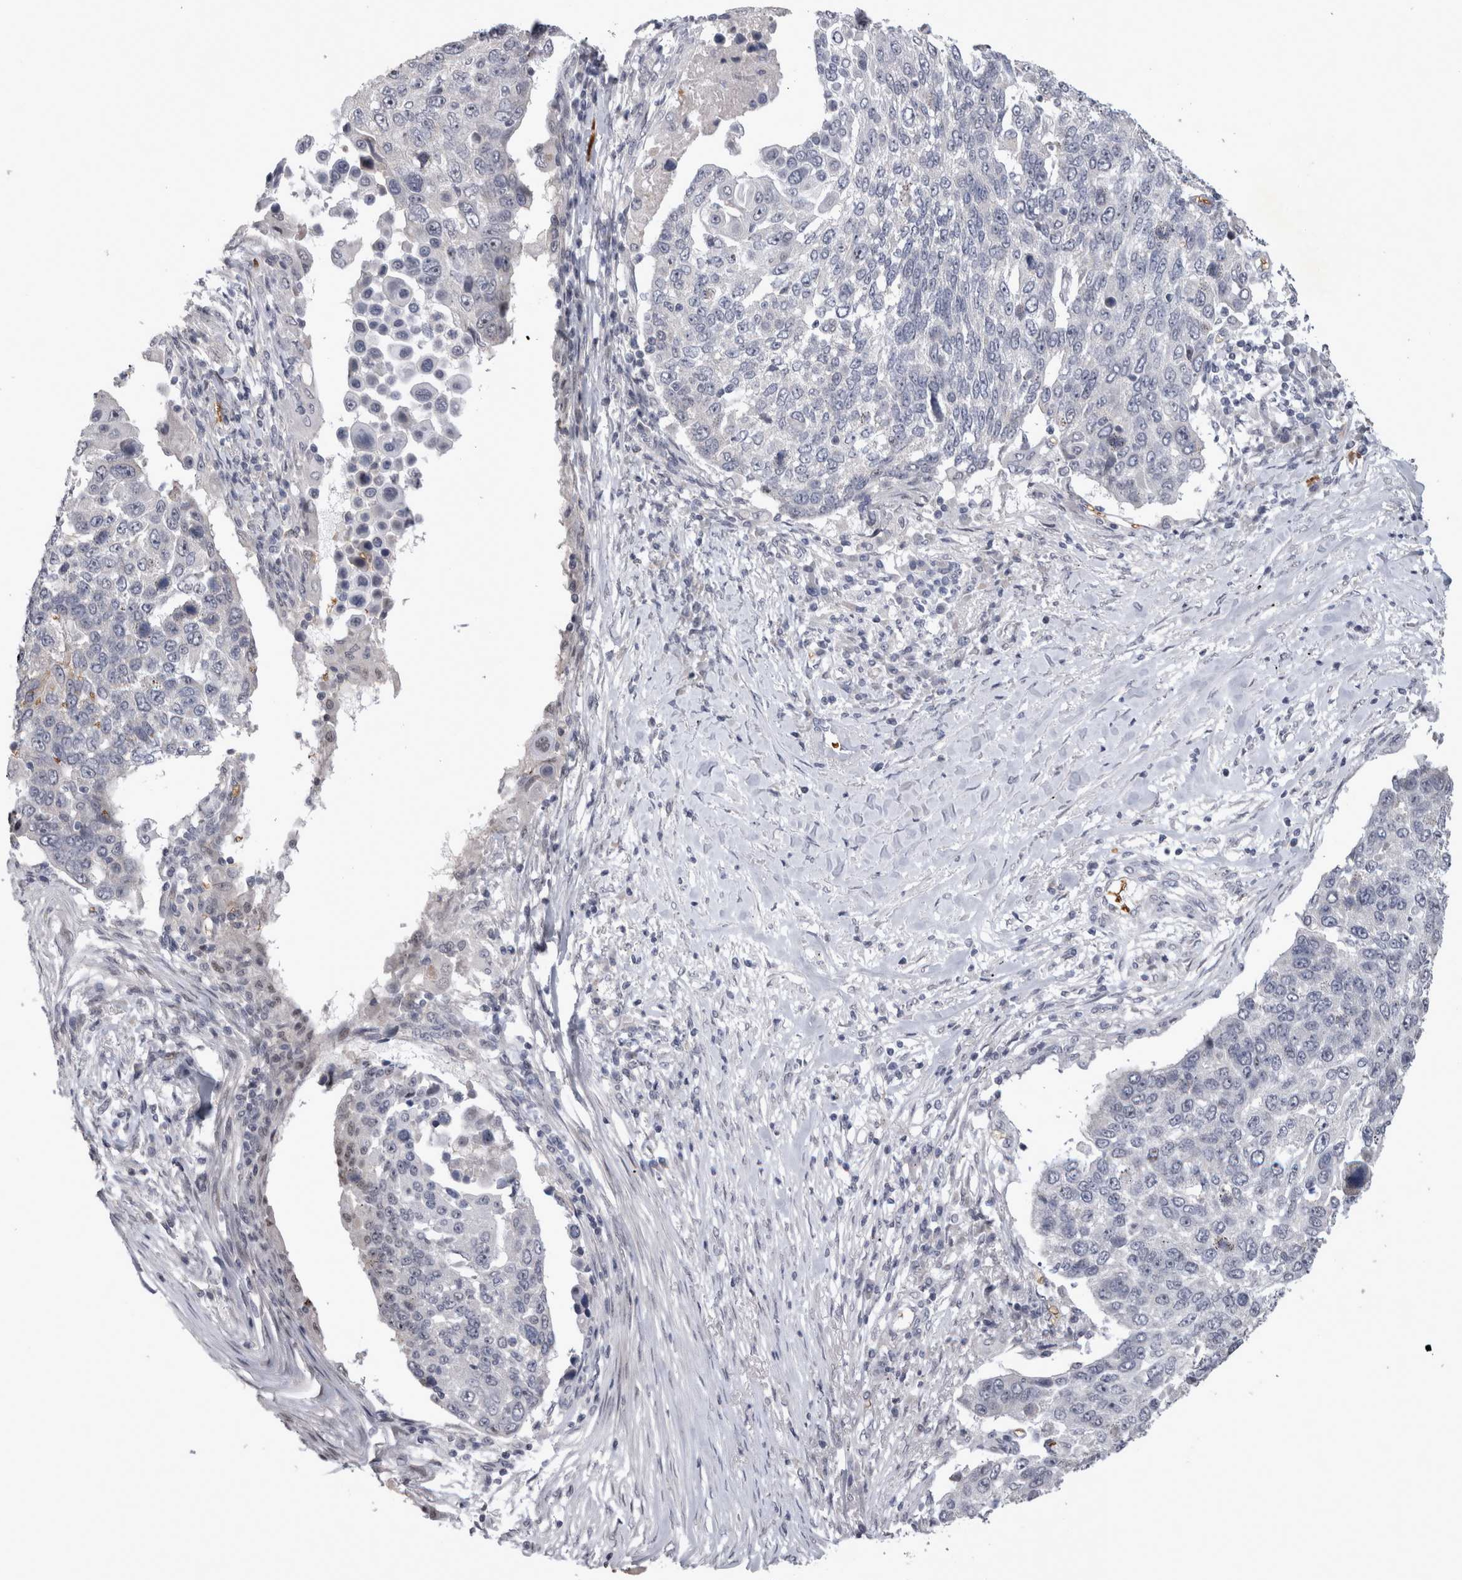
{"staining": {"intensity": "negative", "quantity": "none", "location": "none"}, "tissue": "lung cancer", "cell_type": "Tumor cells", "image_type": "cancer", "snomed": [{"axis": "morphology", "description": "Squamous cell carcinoma, NOS"}, {"axis": "topography", "description": "Lung"}], "caption": "There is no significant positivity in tumor cells of lung squamous cell carcinoma.", "gene": "IFI44", "patient": {"sex": "male", "age": 66}}